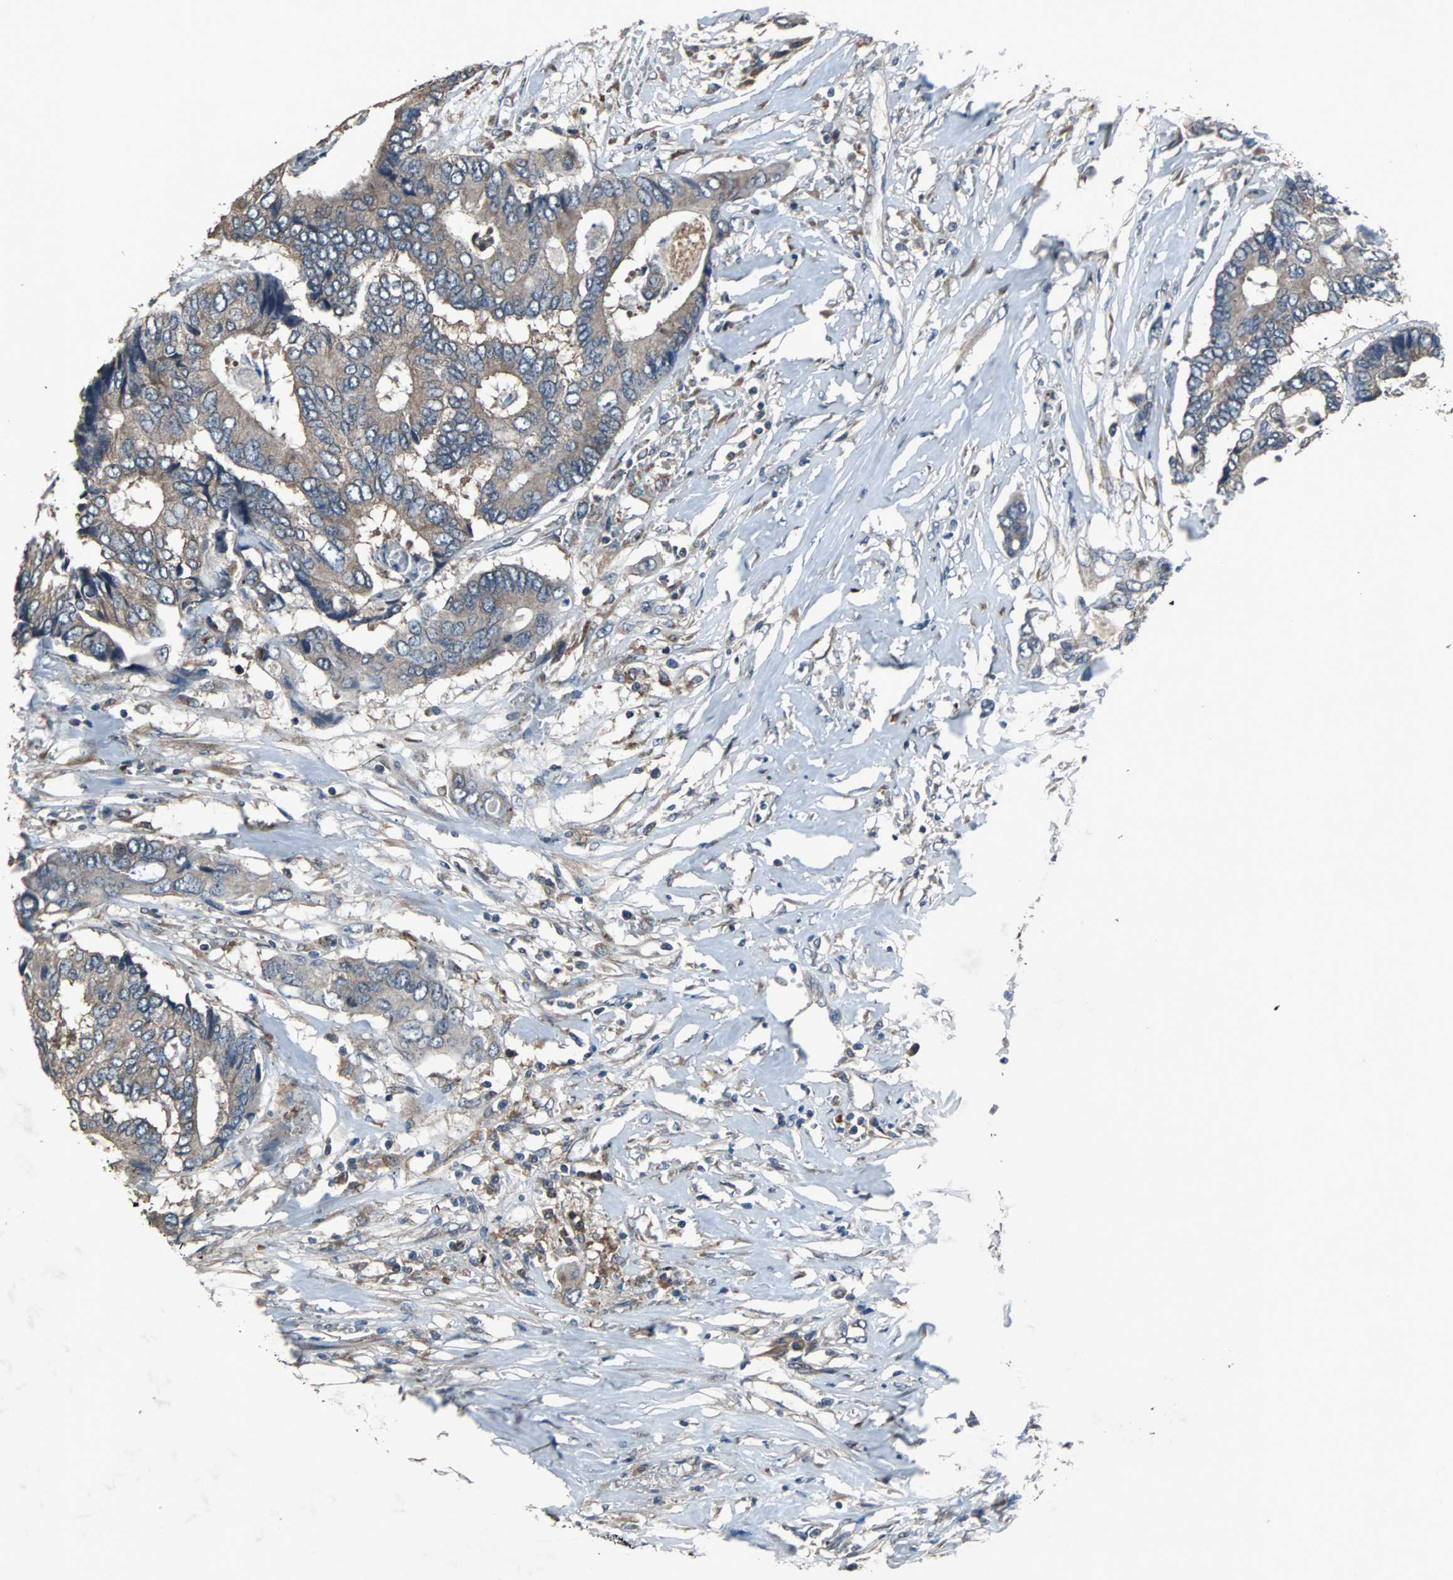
{"staining": {"intensity": "moderate", "quantity": ">75%", "location": "cytoplasmic/membranous"}, "tissue": "colorectal cancer", "cell_type": "Tumor cells", "image_type": "cancer", "snomed": [{"axis": "morphology", "description": "Adenocarcinoma, NOS"}, {"axis": "topography", "description": "Rectum"}], "caption": "IHC of human colorectal cancer (adenocarcinoma) reveals medium levels of moderate cytoplasmic/membranous expression in approximately >75% of tumor cells. The protein is shown in brown color, while the nuclei are stained blue.", "gene": "SOS1", "patient": {"sex": "male", "age": 55}}